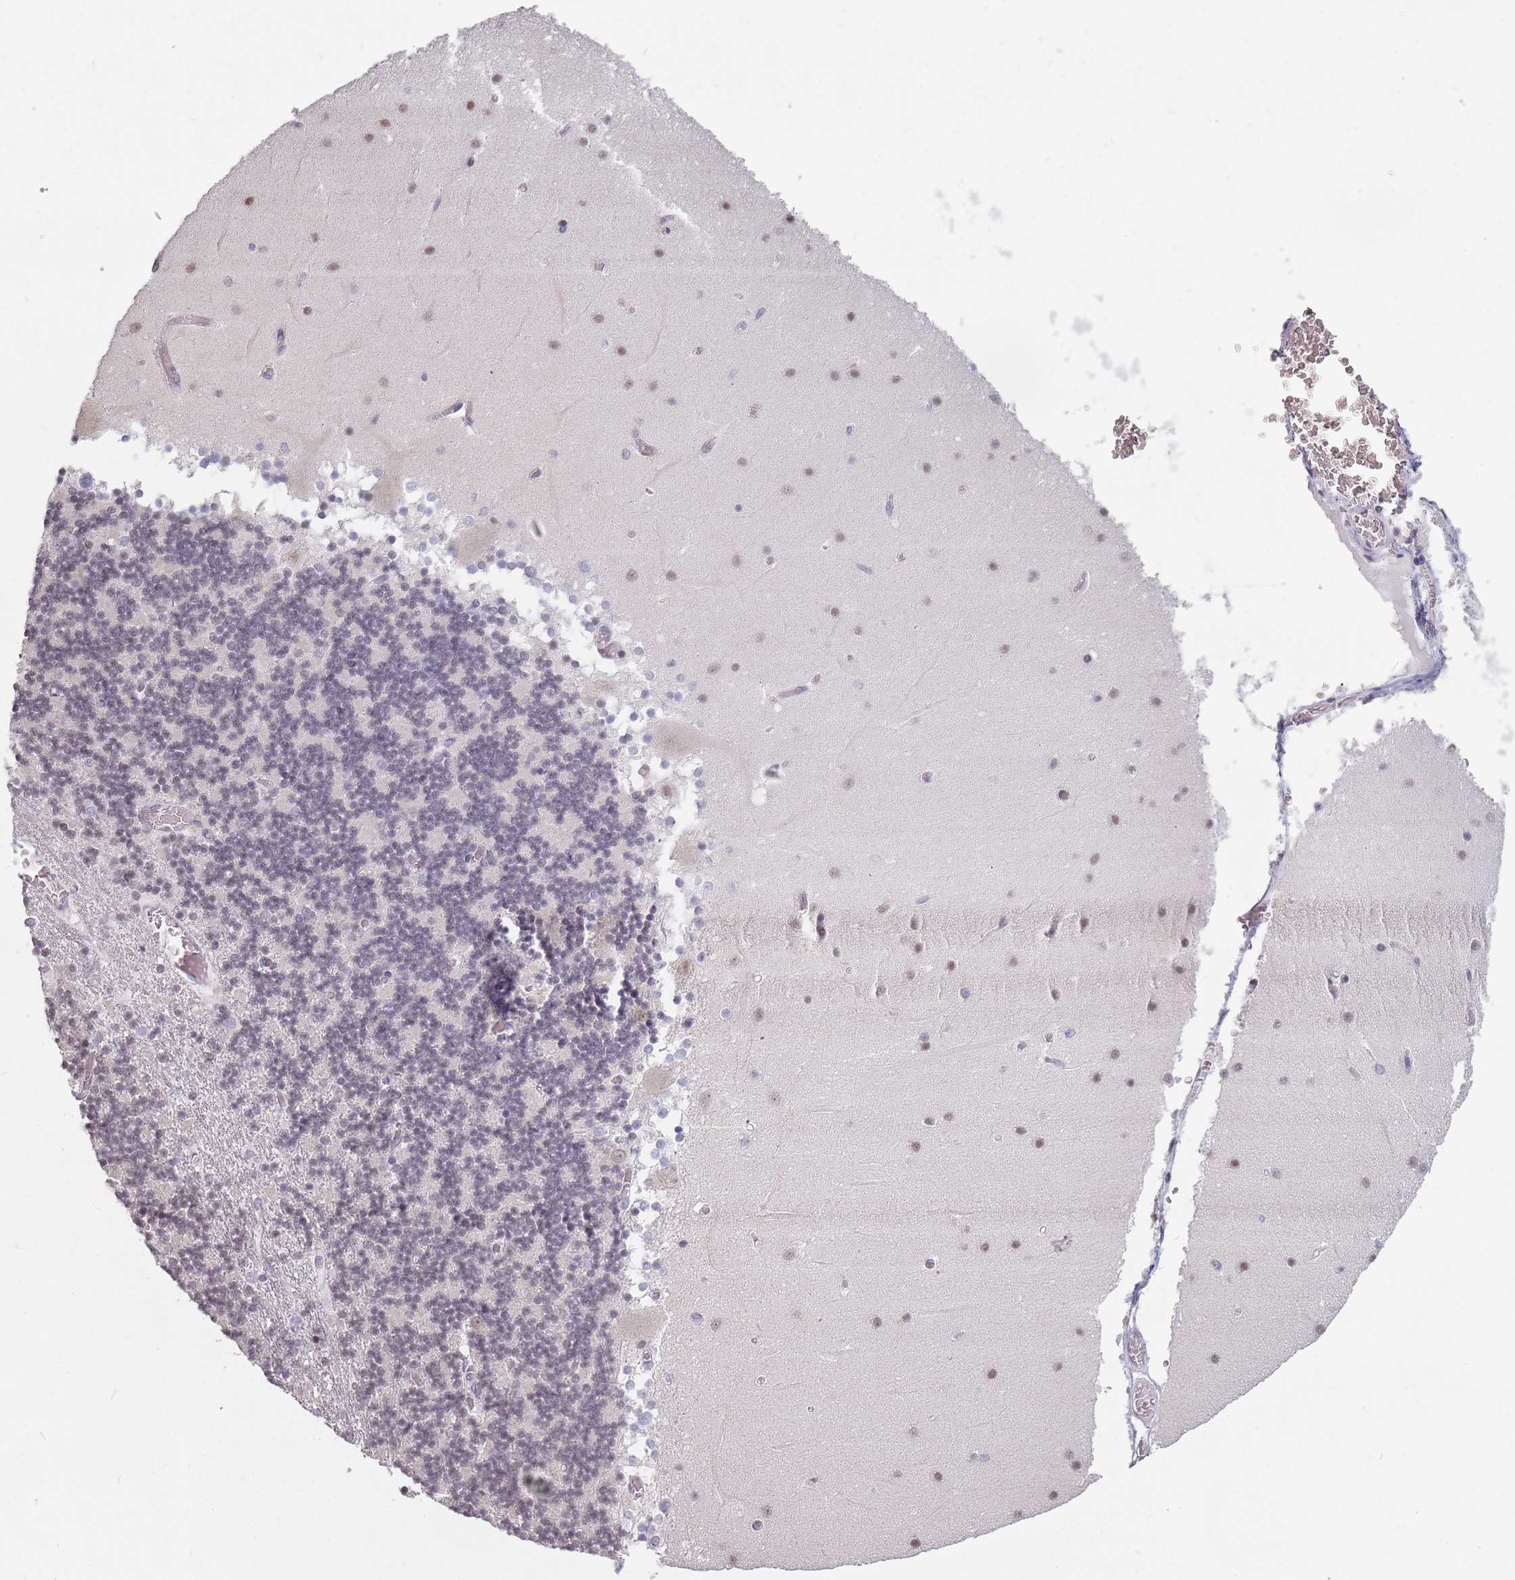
{"staining": {"intensity": "weak", "quantity": "<25%", "location": "nuclear"}, "tissue": "cerebellum", "cell_type": "Cells in granular layer", "image_type": "normal", "snomed": [{"axis": "morphology", "description": "Normal tissue, NOS"}, {"axis": "topography", "description": "Cerebellum"}], "caption": "IHC histopathology image of normal cerebellum: cerebellum stained with DAB (3,3'-diaminobenzidine) reveals no significant protein positivity in cells in granular layer.", "gene": "PTCHD1", "patient": {"sex": "female", "age": 28}}